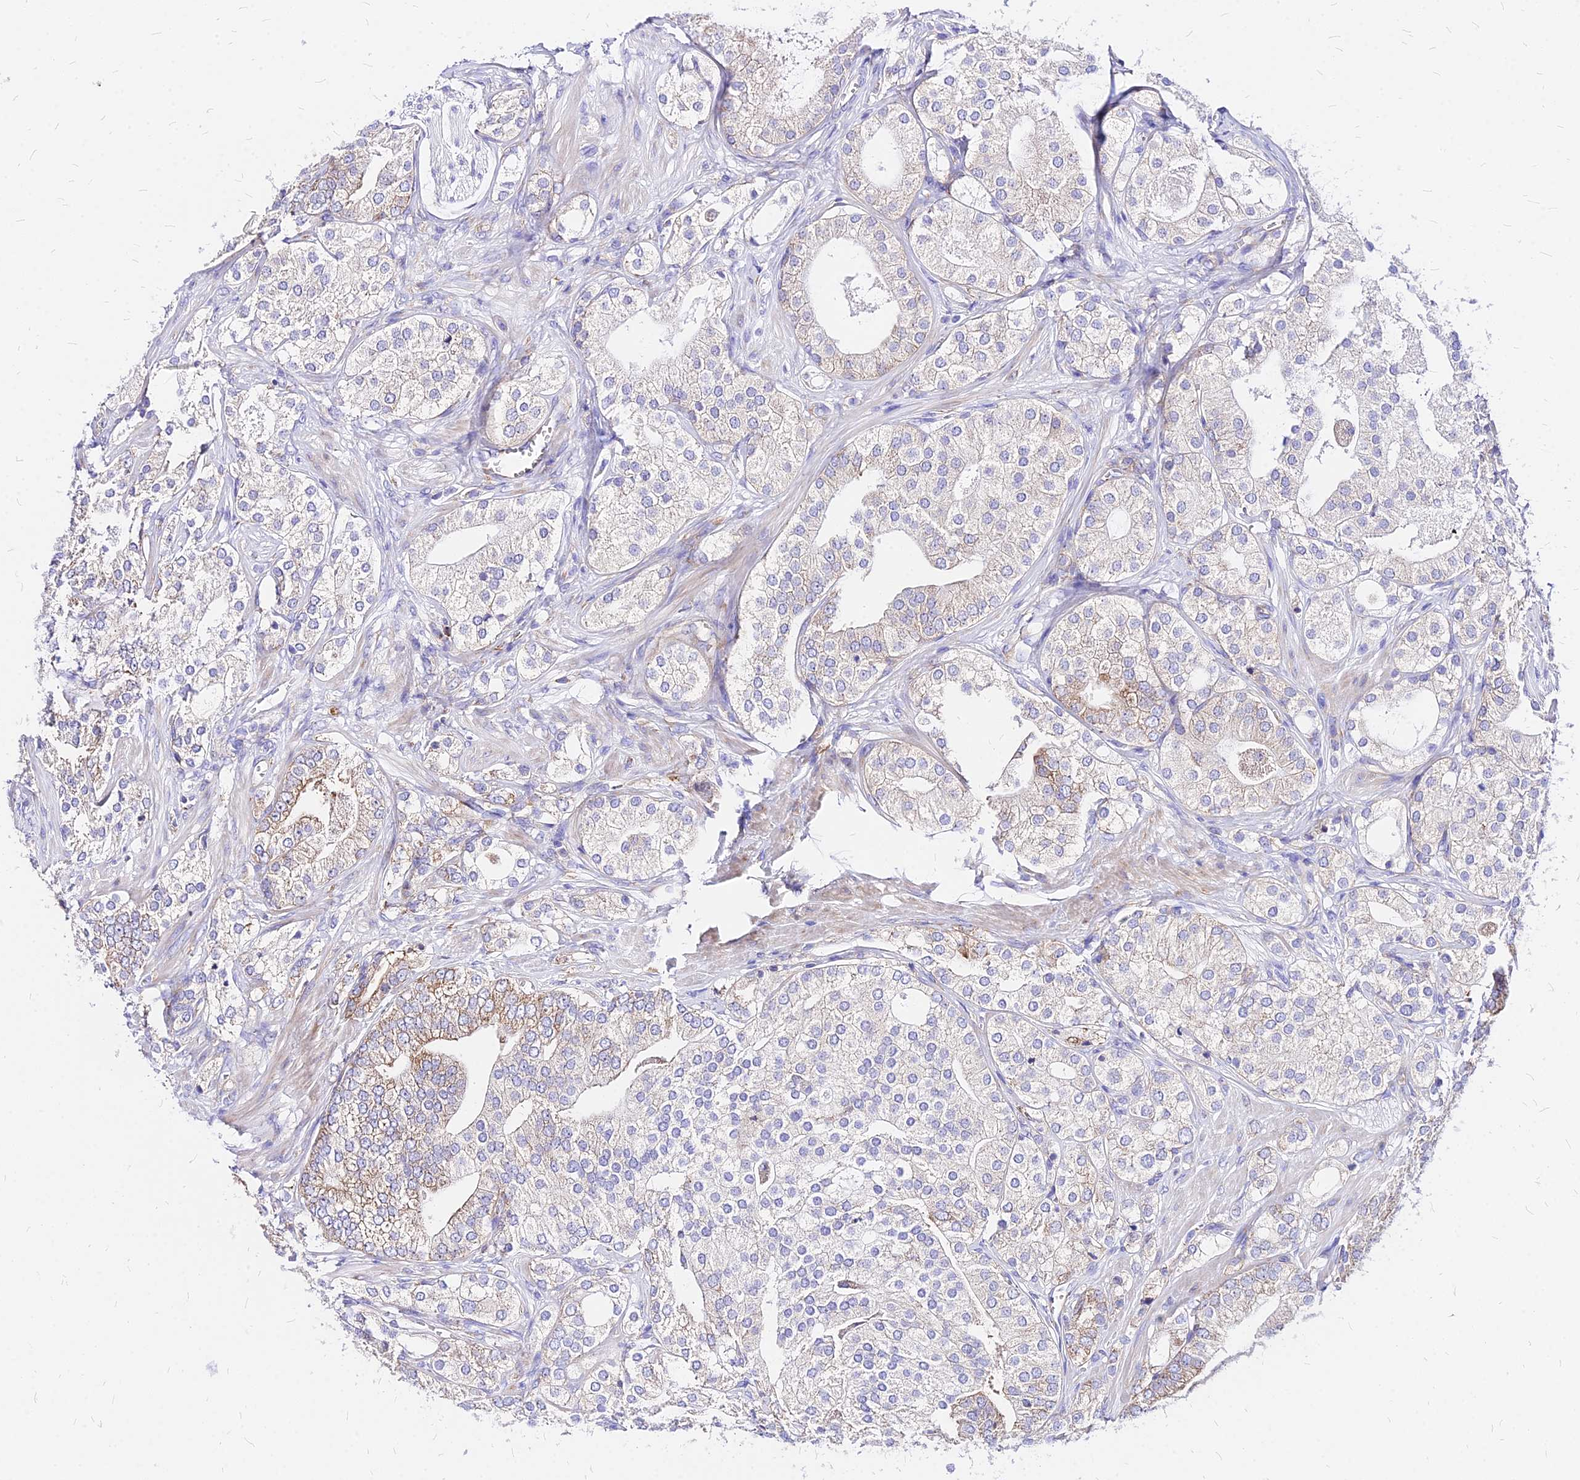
{"staining": {"intensity": "weak", "quantity": "25%-75%", "location": "cytoplasmic/membranous"}, "tissue": "prostate cancer", "cell_type": "Tumor cells", "image_type": "cancer", "snomed": [{"axis": "morphology", "description": "Adenocarcinoma, High grade"}, {"axis": "topography", "description": "Prostate"}], "caption": "Prostate cancer was stained to show a protein in brown. There is low levels of weak cytoplasmic/membranous staining in approximately 25%-75% of tumor cells.", "gene": "RPL19", "patient": {"sex": "male", "age": 50}}